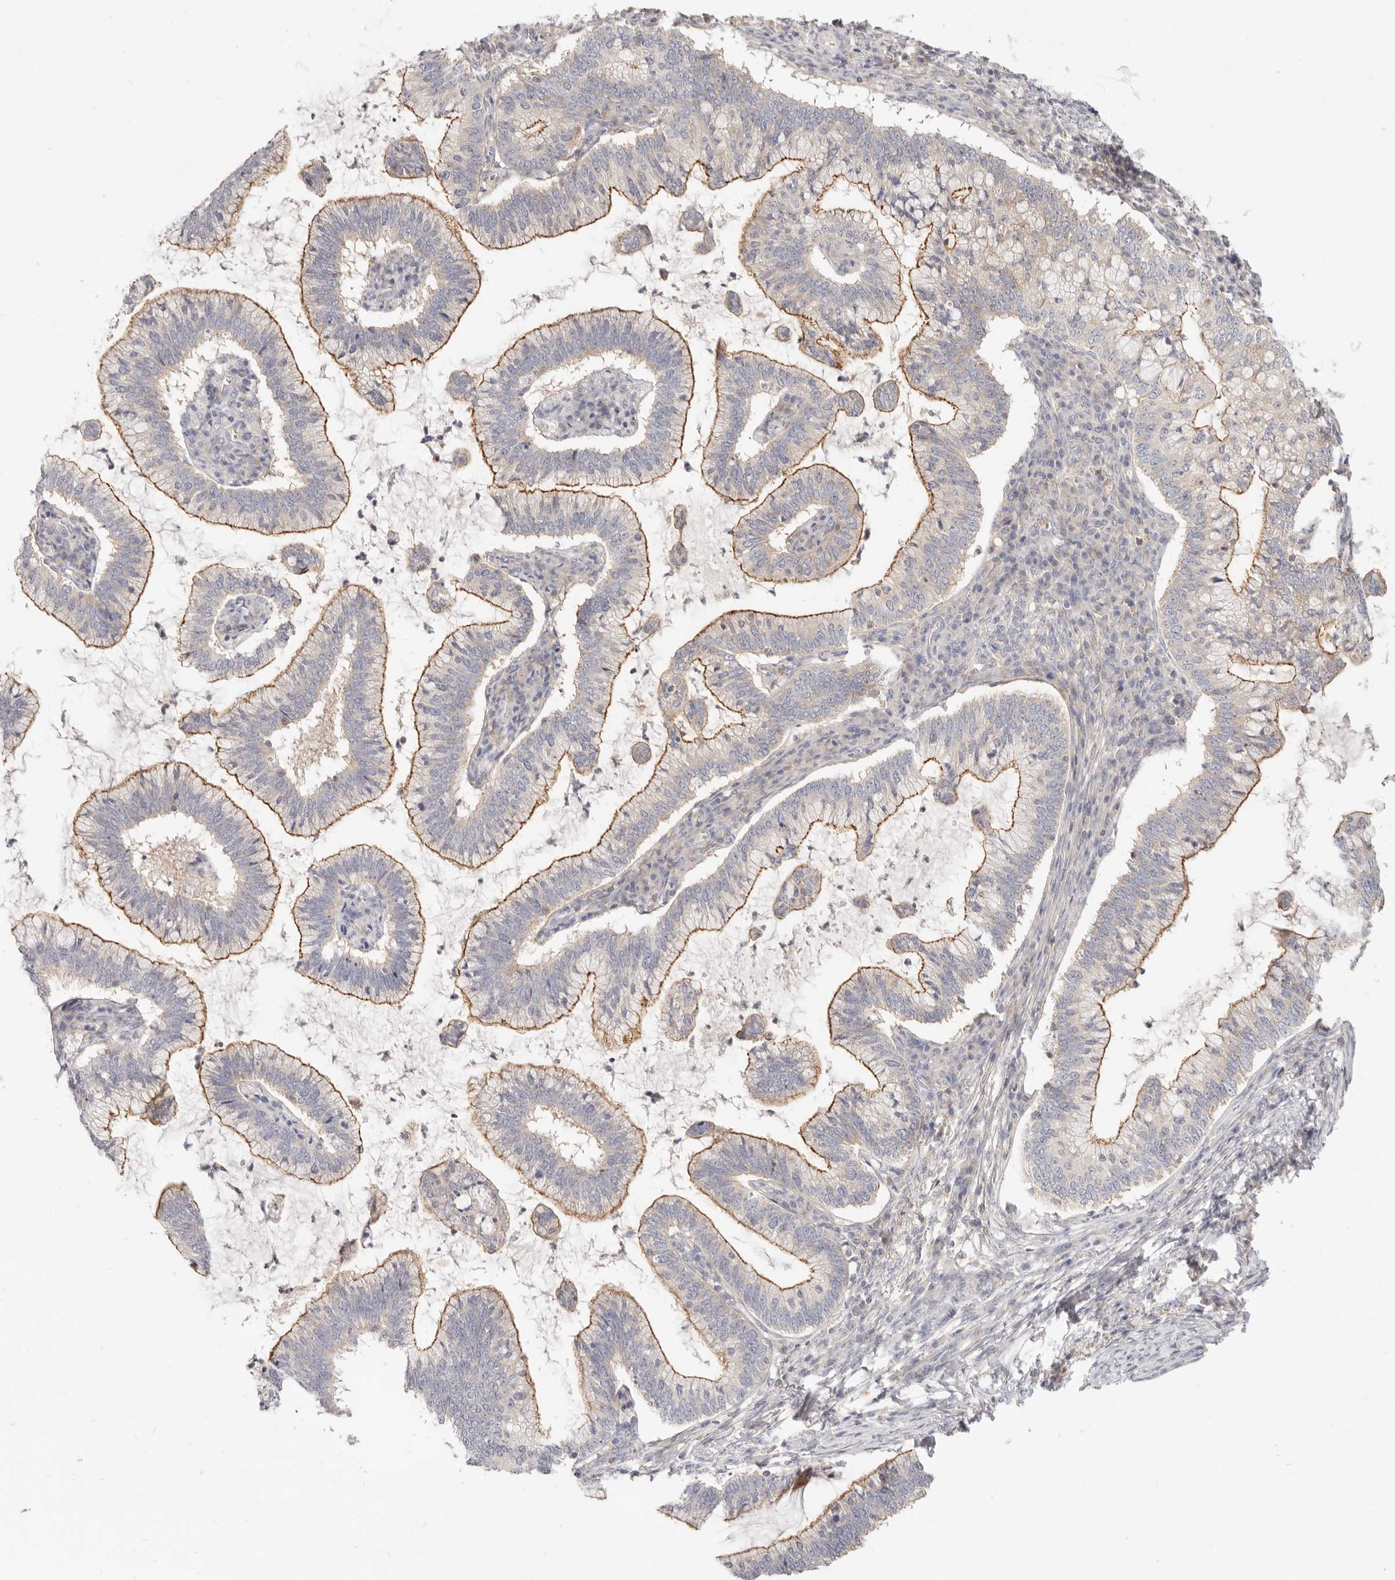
{"staining": {"intensity": "moderate", "quantity": "25%-75%", "location": "cytoplasmic/membranous"}, "tissue": "cervical cancer", "cell_type": "Tumor cells", "image_type": "cancer", "snomed": [{"axis": "morphology", "description": "Adenocarcinoma, NOS"}, {"axis": "topography", "description": "Cervix"}], "caption": "This histopathology image shows immunohistochemistry staining of human cervical cancer (adenocarcinoma), with medium moderate cytoplasmic/membranous positivity in approximately 25%-75% of tumor cells.", "gene": "LTB4R2", "patient": {"sex": "female", "age": 36}}